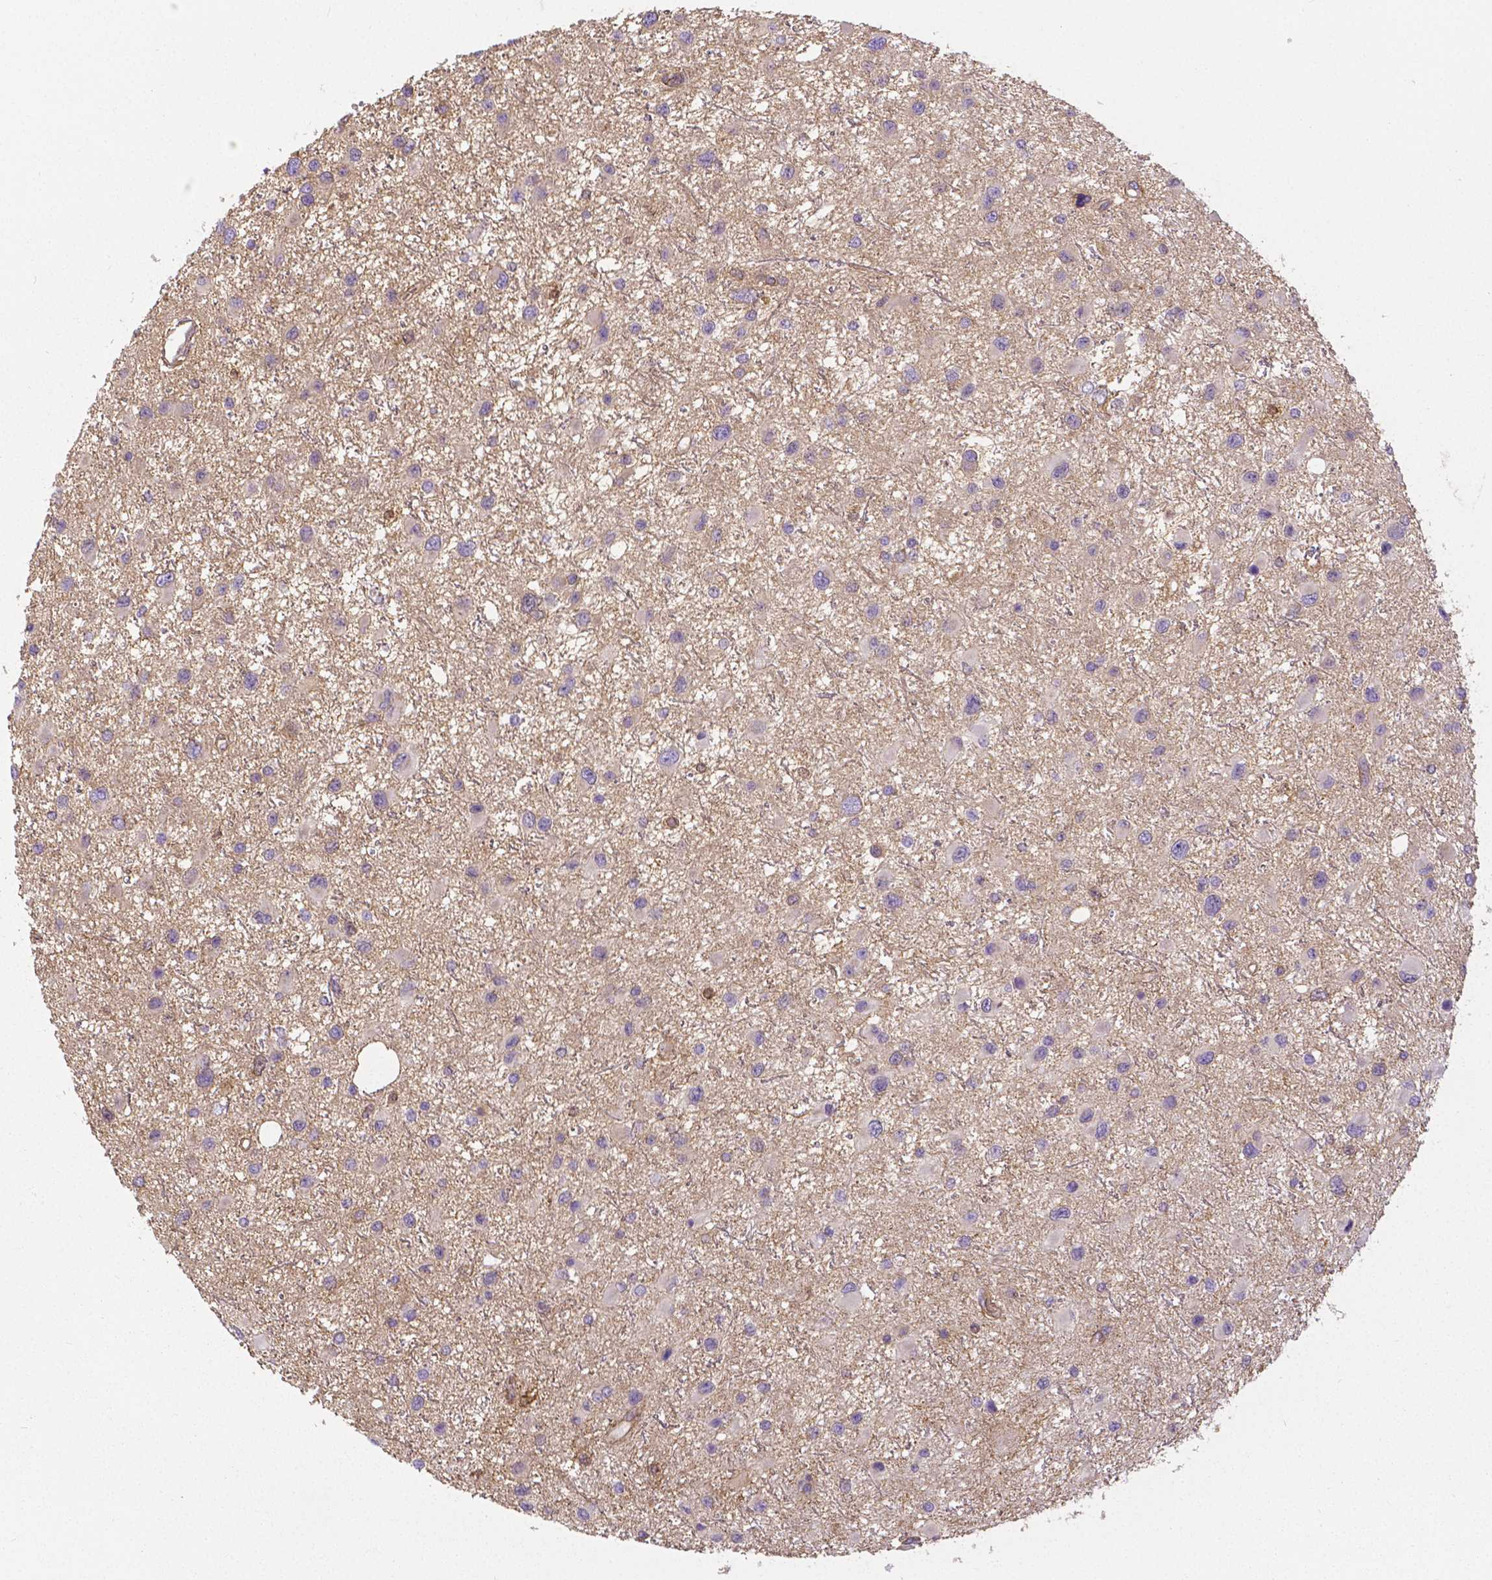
{"staining": {"intensity": "negative", "quantity": "none", "location": "none"}, "tissue": "glioma", "cell_type": "Tumor cells", "image_type": "cancer", "snomed": [{"axis": "morphology", "description": "Glioma, malignant, Low grade"}, {"axis": "topography", "description": "Brain"}], "caption": "IHC photomicrograph of malignant glioma (low-grade) stained for a protein (brown), which displays no positivity in tumor cells.", "gene": "CRMP1", "patient": {"sex": "female", "age": 32}}